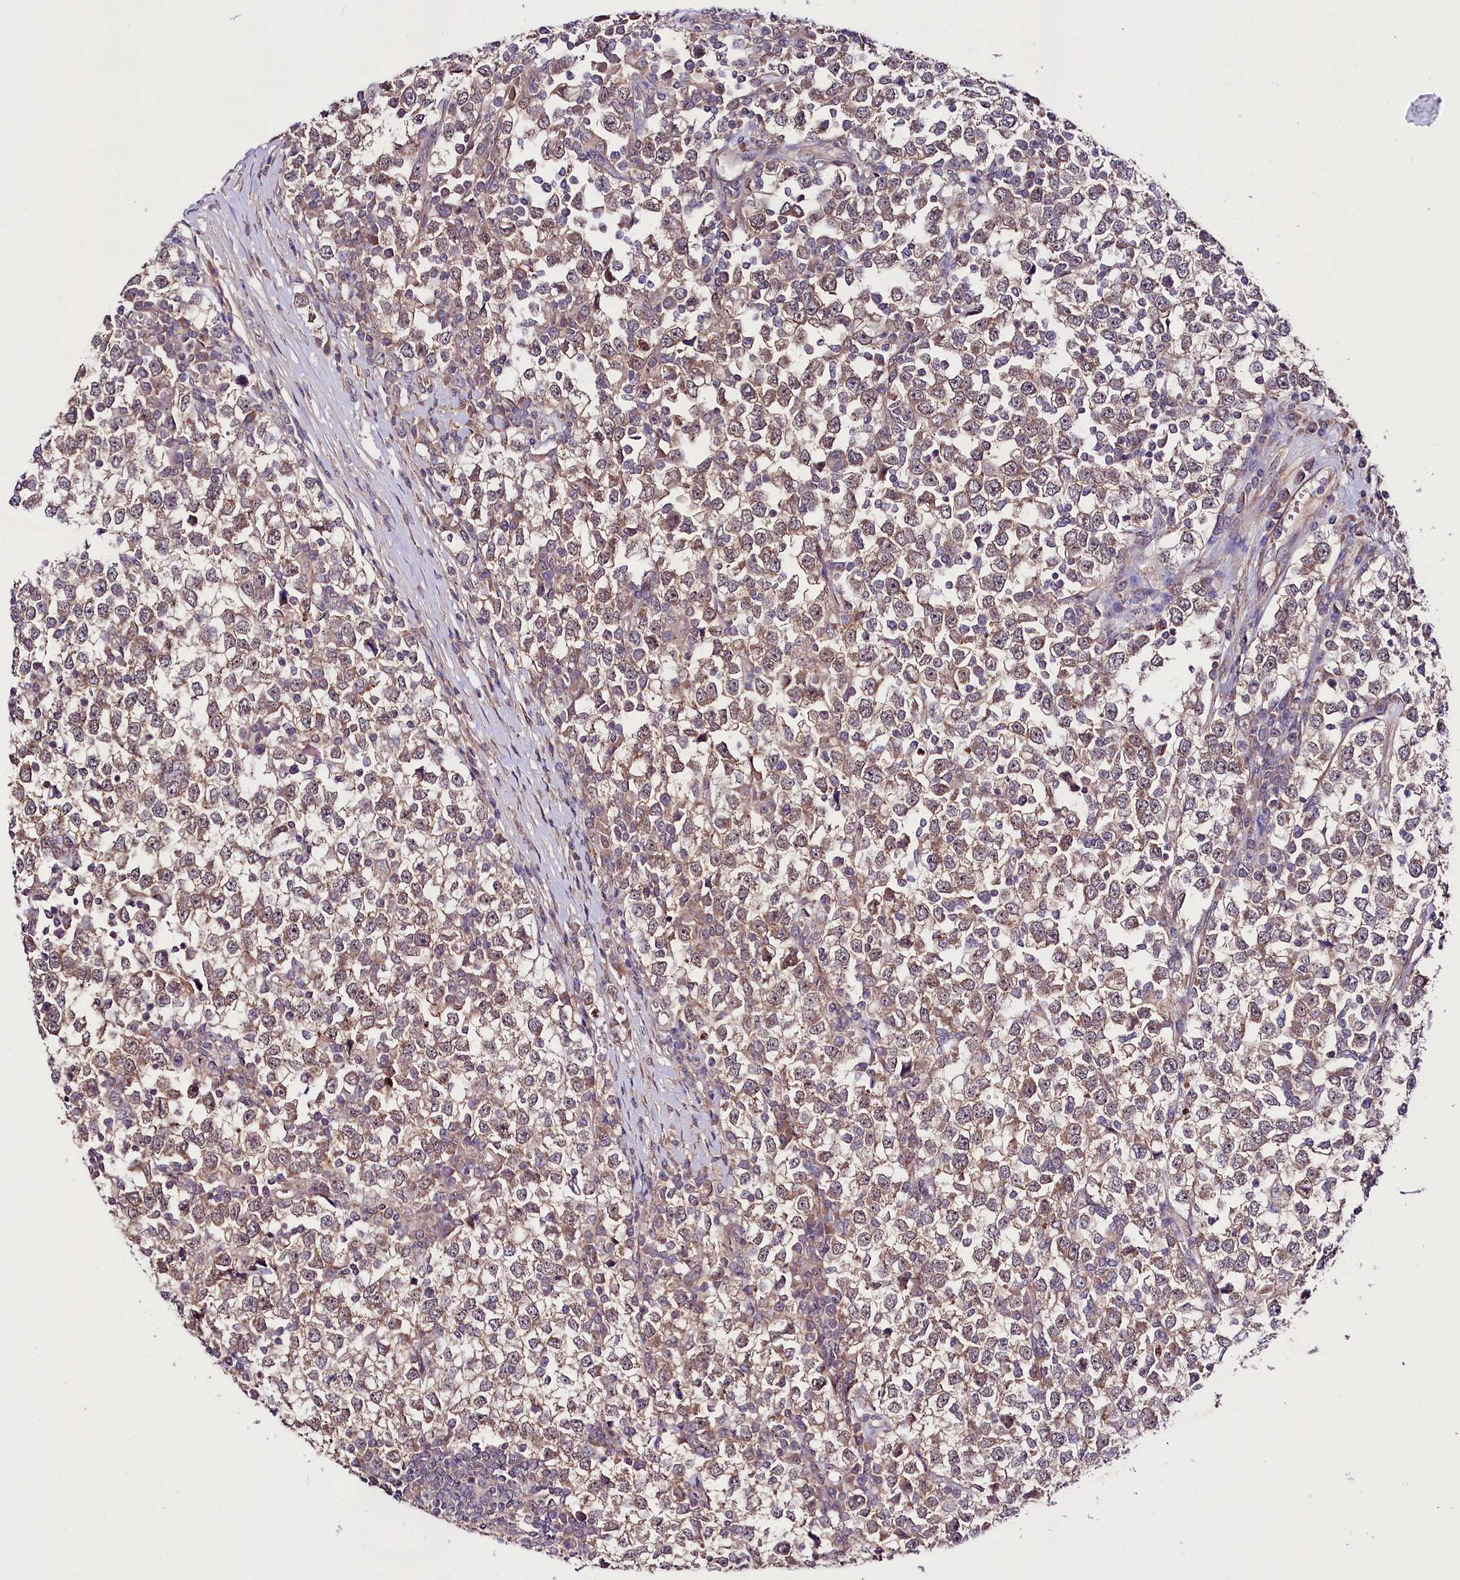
{"staining": {"intensity": "weak", "quantity": ">75%", "location": "cytoplasmic/membranous,nuclear"}, "tissue": "testis cancer", "cell_type": "Tumor cells", "image_type": "cancer", "snomed": [{"axis": "morphology", "description": "Seminoma, NOS"}, {"axis": "topography", "description": "Testis"}], "caption": "Testis cancer (seminoma) was stained to show a protein in brown. There is low levels of weak cytoplasmic/membranous and nuclear expression in approximately >75% of tumor cells.", "gene": "PHLDB1", "patient": {"sex": "male", "age": 65}}